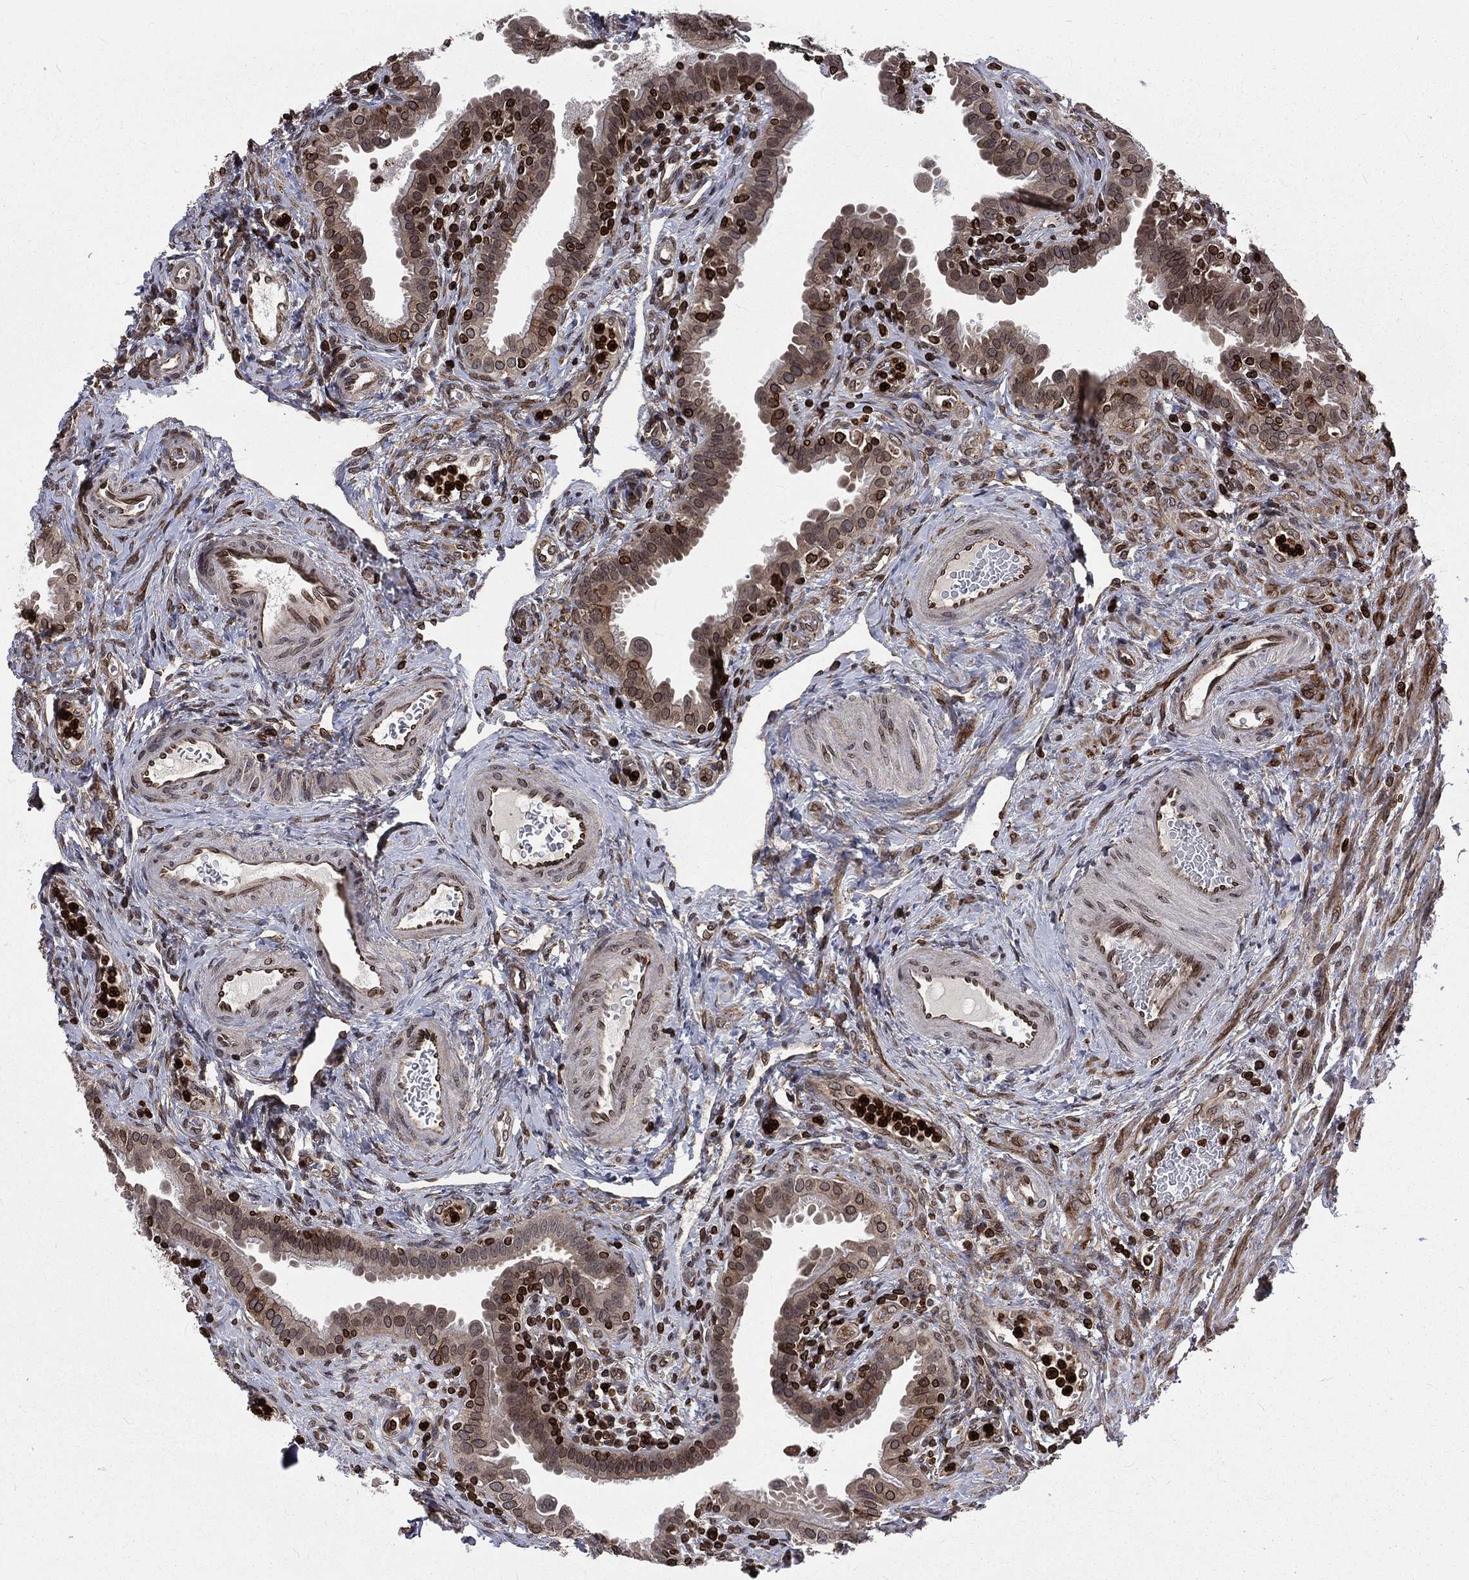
{"staining": {"intensity": "moderate", "quantity": "<25%", "location": "cytoplasmic/membranous,nuclear"}, "tissue": "fallopian tube", "cell_type": "Glandular cells", "image_type": "normal", "snomed": [{"axis": "morphology", "description": "Normal tissue, NOS"}, {"axis": "topography", "description": "Fallopian tube"}], "caption": "Immunohistochemical staining of normal human fallopian tube reveals <25% levels of moderate cytoplasmic/membranous,nuclear protein positivity in about <25% of glandular cells. (DAB IHC with brightfield microscopy, high magnification).", "gene": "LBR", "patient": {"sex": "female", "age": 41}}